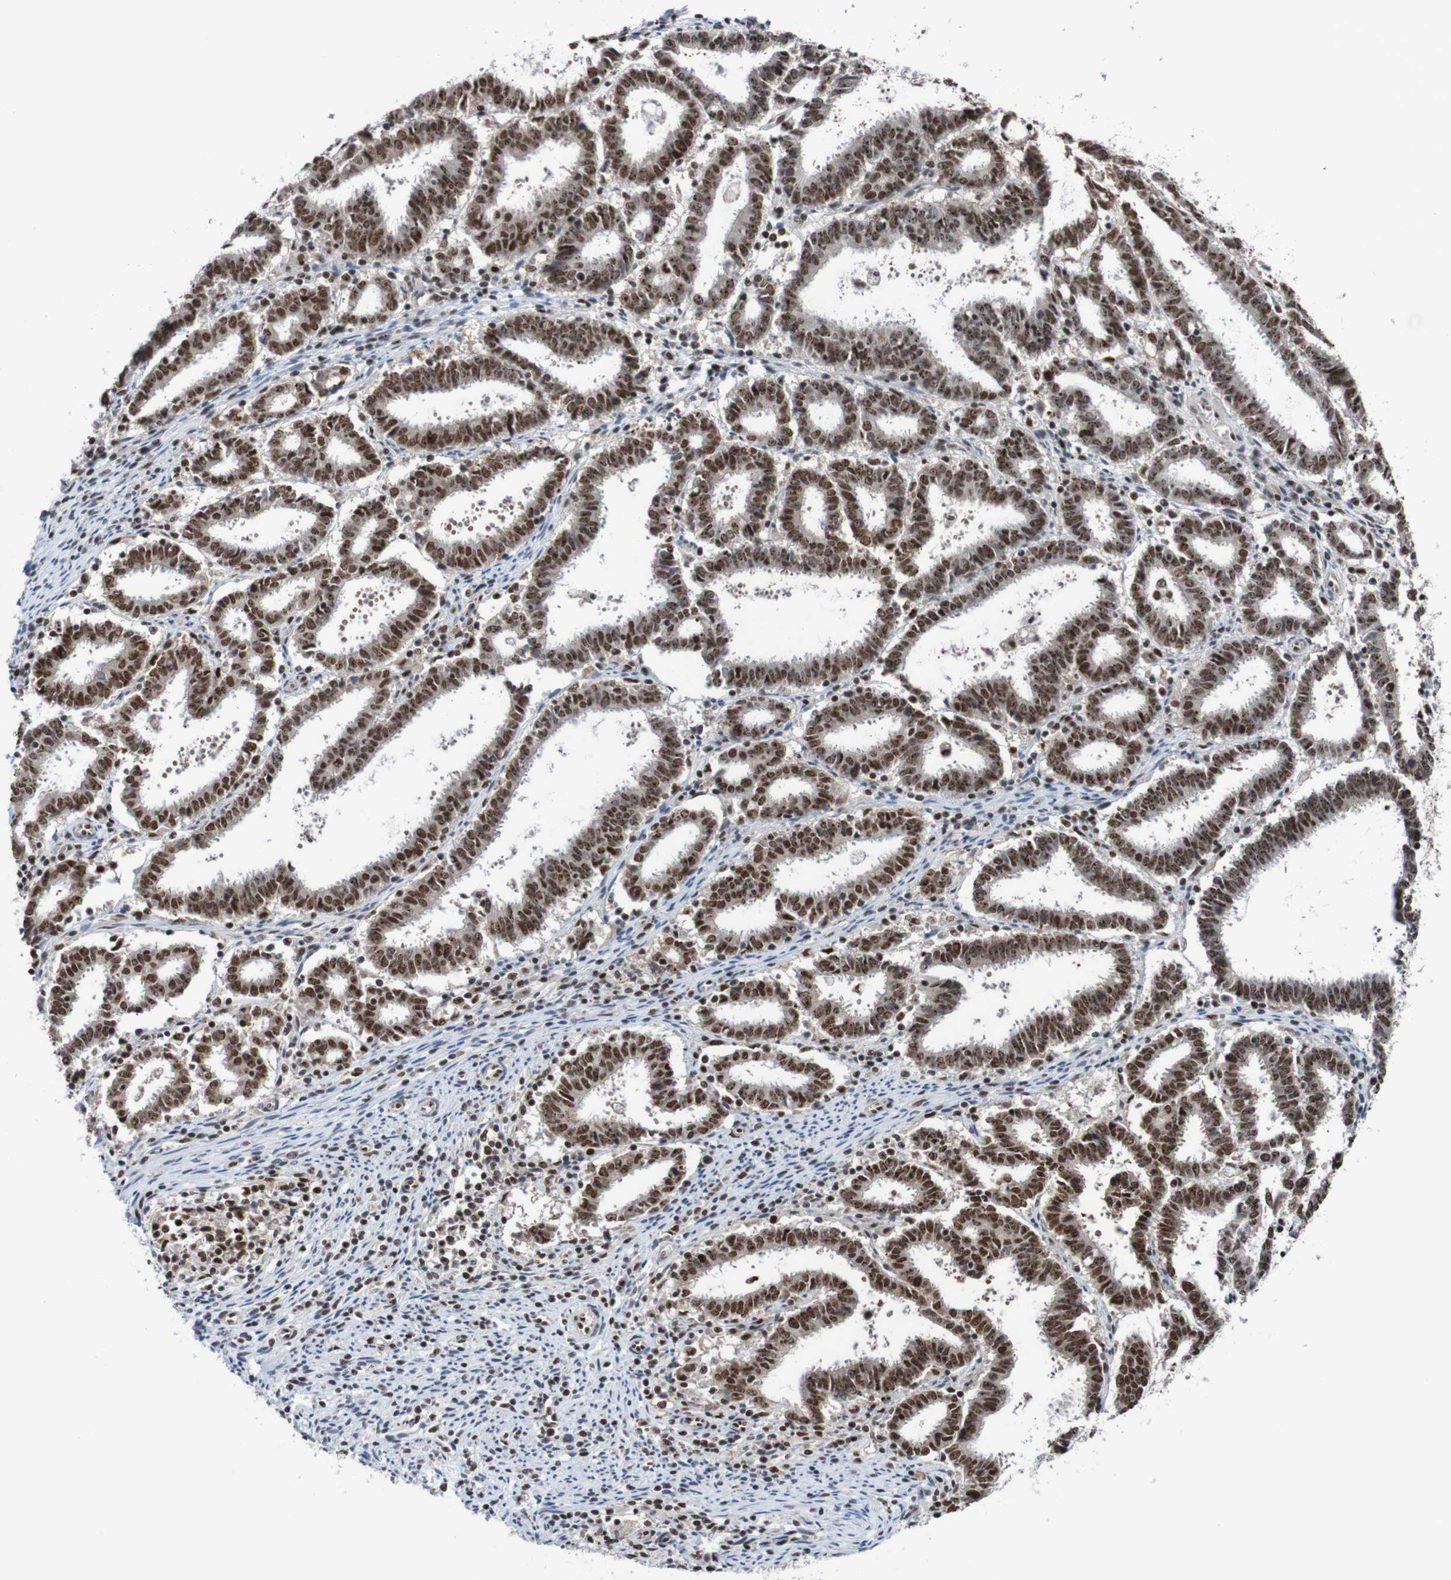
{"staining": {"intensity": "strong", "quantity": ">75%", "location": "nuclear"}, "tissue": "endometrial cancer", "cell_type": "Tumor cells", "image_type": "cancer", "snomed": [{"axis": "morphology", "description": "Adenocarcinoma, NOS"}, {"axis": "topography", "description": "Uterus"}], "caption": "Immunohistochemistry (IHC) of human endometrial cancer (adenocarcinoma) demonstrates high levels of strong nuclear positivity in approximately >75% of tumor cells. (Brightfield microscopy of DAB IHC at high magnification).", "gene": "CDC5L", "patient": {"sex": "female", "age": 83}}